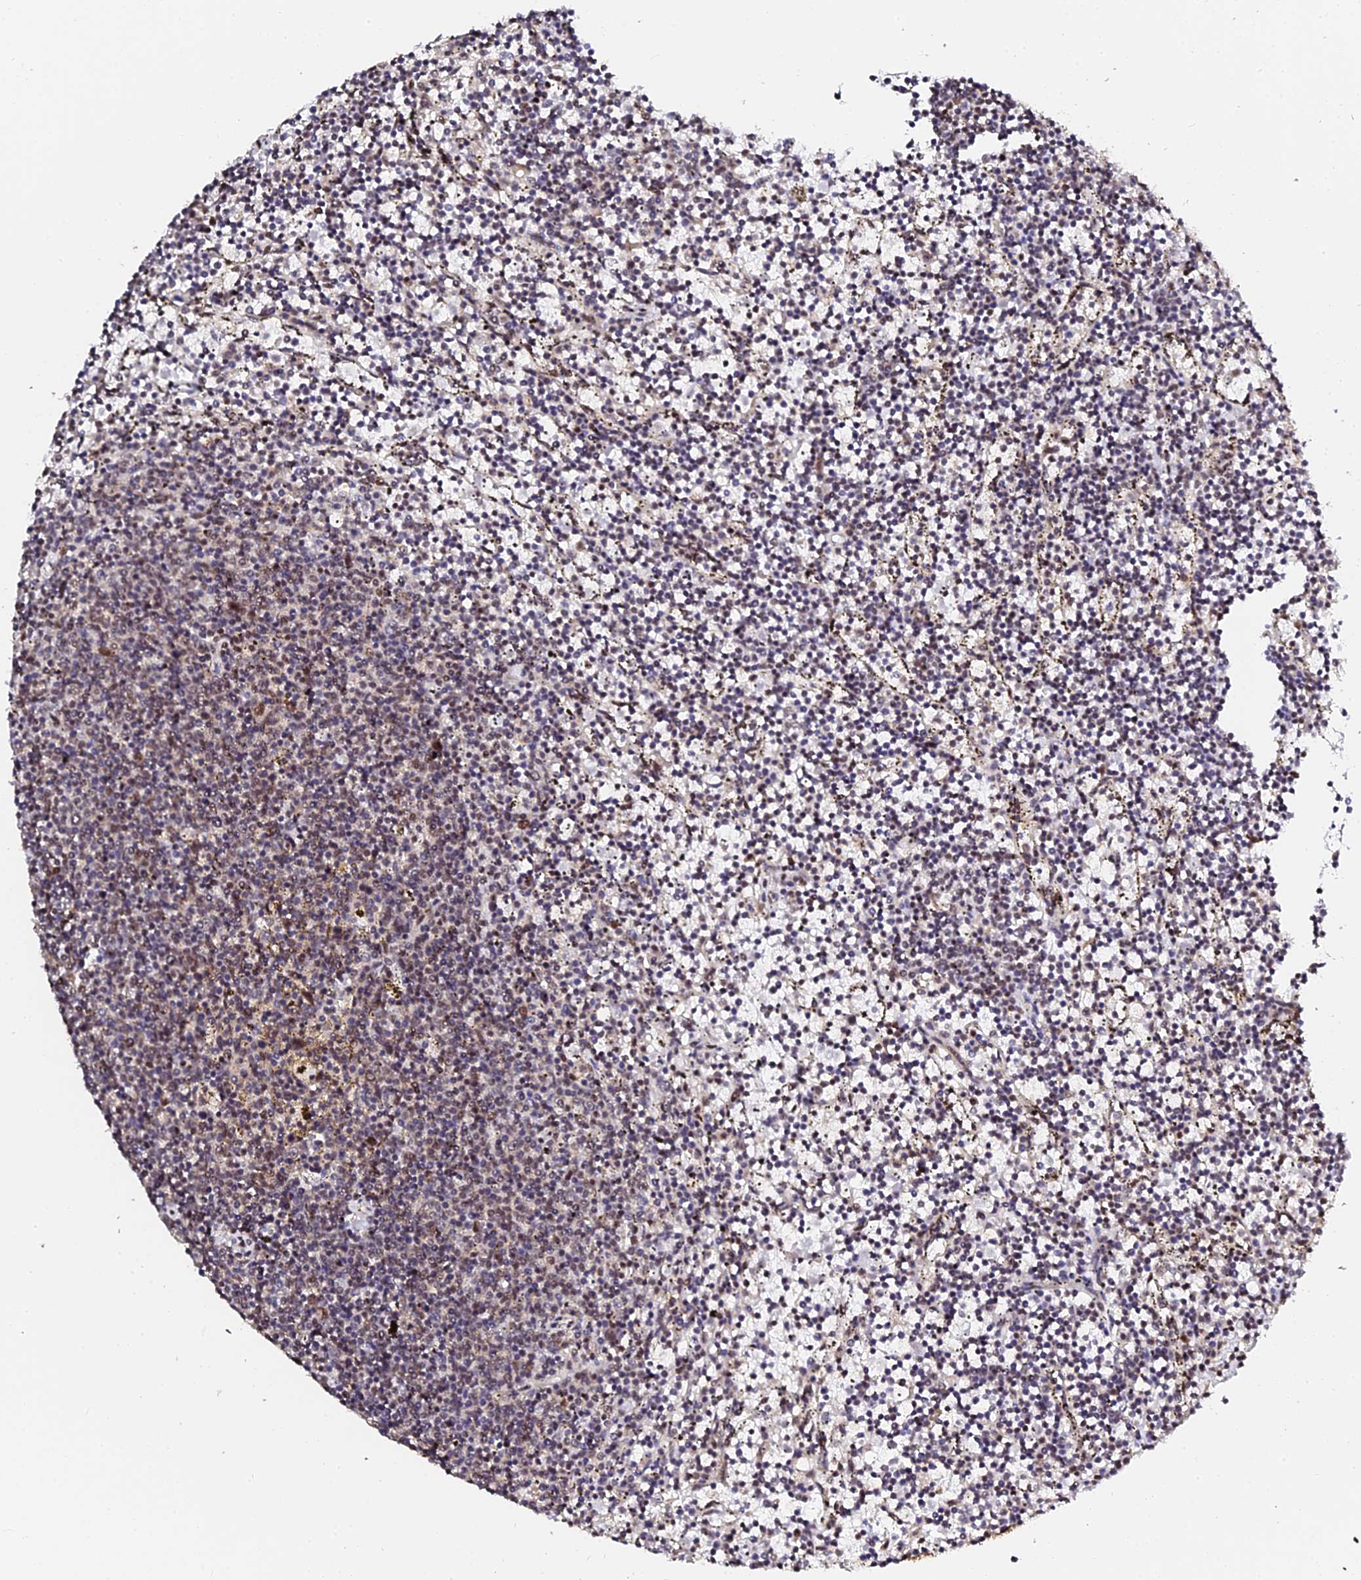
{"staining": {"intensity": "negative", "quantity": "none", "location": "none"}, "tissue": "lymphoma", "cell_type": "Tumor cells", "image_type": "cancer", "snomed": [{"axis": "morphology", "description": "Malignant lymphoma, non-Hodgkin's type, Low grade"}, {"axis": "topography", "description": "Spleen"}], "caption": "High power microscopy histopathology image of an immunohistochemistry (IHC) image of low-grade malignant lymphoma, non-Hodgkin's type, revealing no significant positivity in tumor cells.", "gene": "MCRS1", "patient": {"sex": "female", "age": 50}}